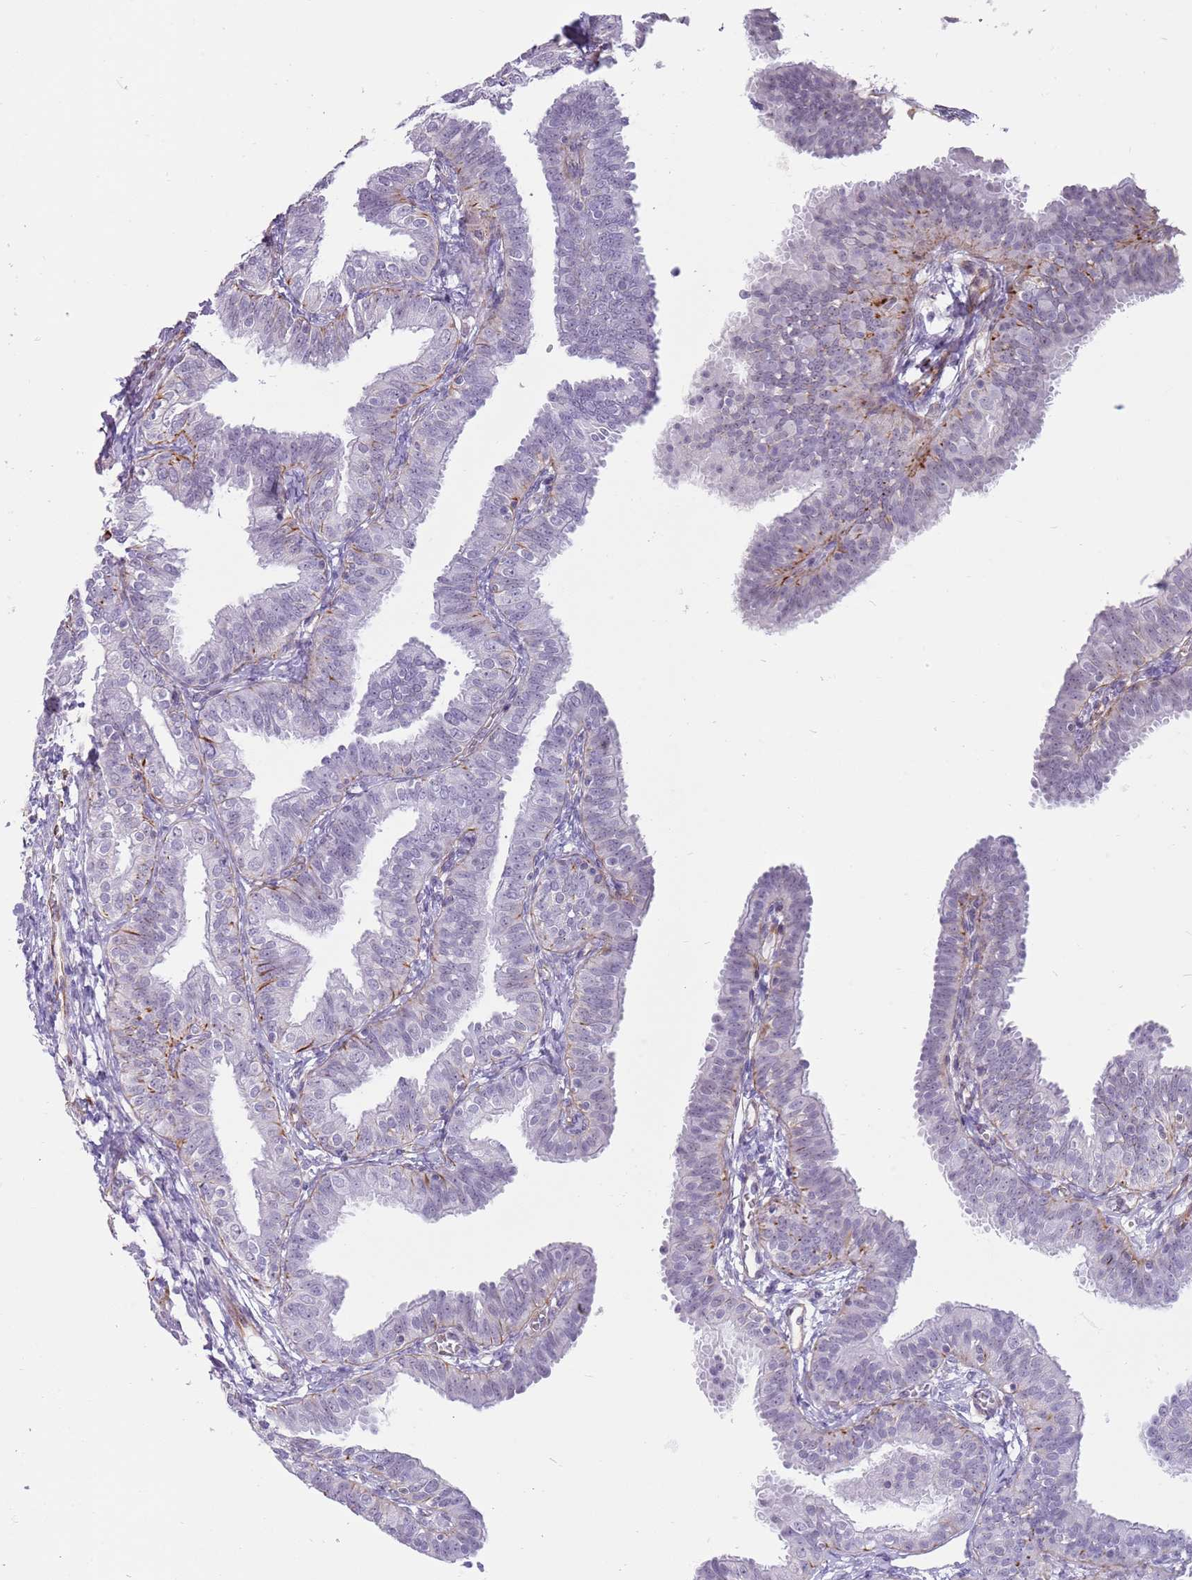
{"staining": {"intensity": "negative", "quantity": "none", "location": "none"}, "tissue": "fallopian tube", "cell_type": "Glandular cells", "image_type": "normal", "snomed": [{"axis": "morphology", "description": "Normal tissue, NOS"}, {"axis": "topography", "description": "Fallopian tube"}], "caption": "DAB immunohistochemical staining of unremarkable fallopian tube exhibits no significant staining in glandular cells.", "gene": "ENSG00000271254", "patient": {"sex": "female", "age": 35}}